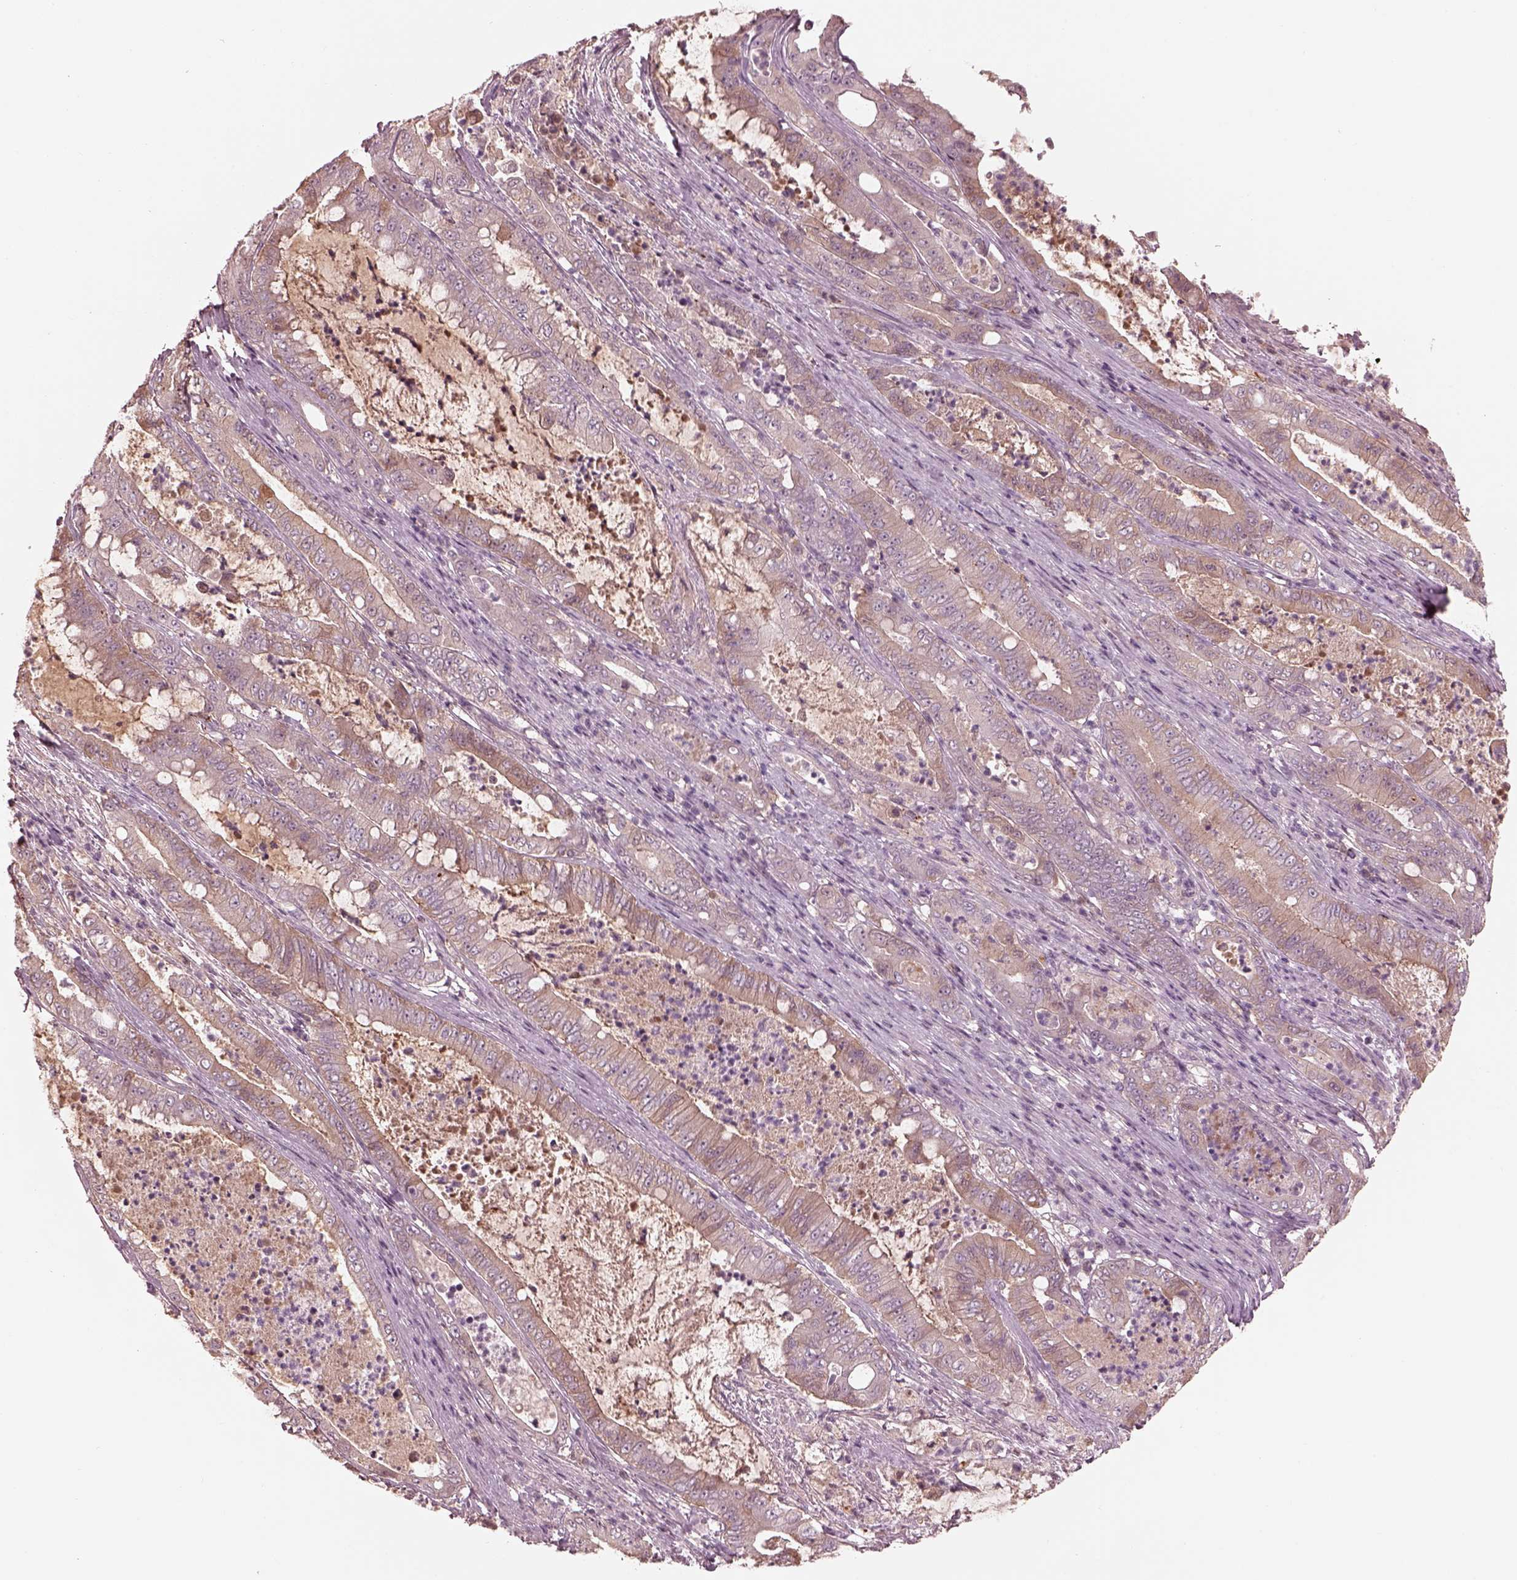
{"staining": {"intensity": "weak", "quantity": "<25%", "location": "cytoplasmic/membranous"}, "tissue": "pancreatic cancer", "cell_type": "Tumor cells", "image_type": "cancer", "snomed": [{"axis": "morphology", "description": "Adenocarcinoma, NOS"}, {"axis": "topography", "description": "Pancreas"}], "caption": "A histopathology image of human pancreatic adenocarcinoma is negative for staining in tumor cells. (DAB immunohistochemistry visualized using brightfield microscopy, high magnification).", "gene": "VWA5B1", "patient": {"sex": "male", "age": 71}}